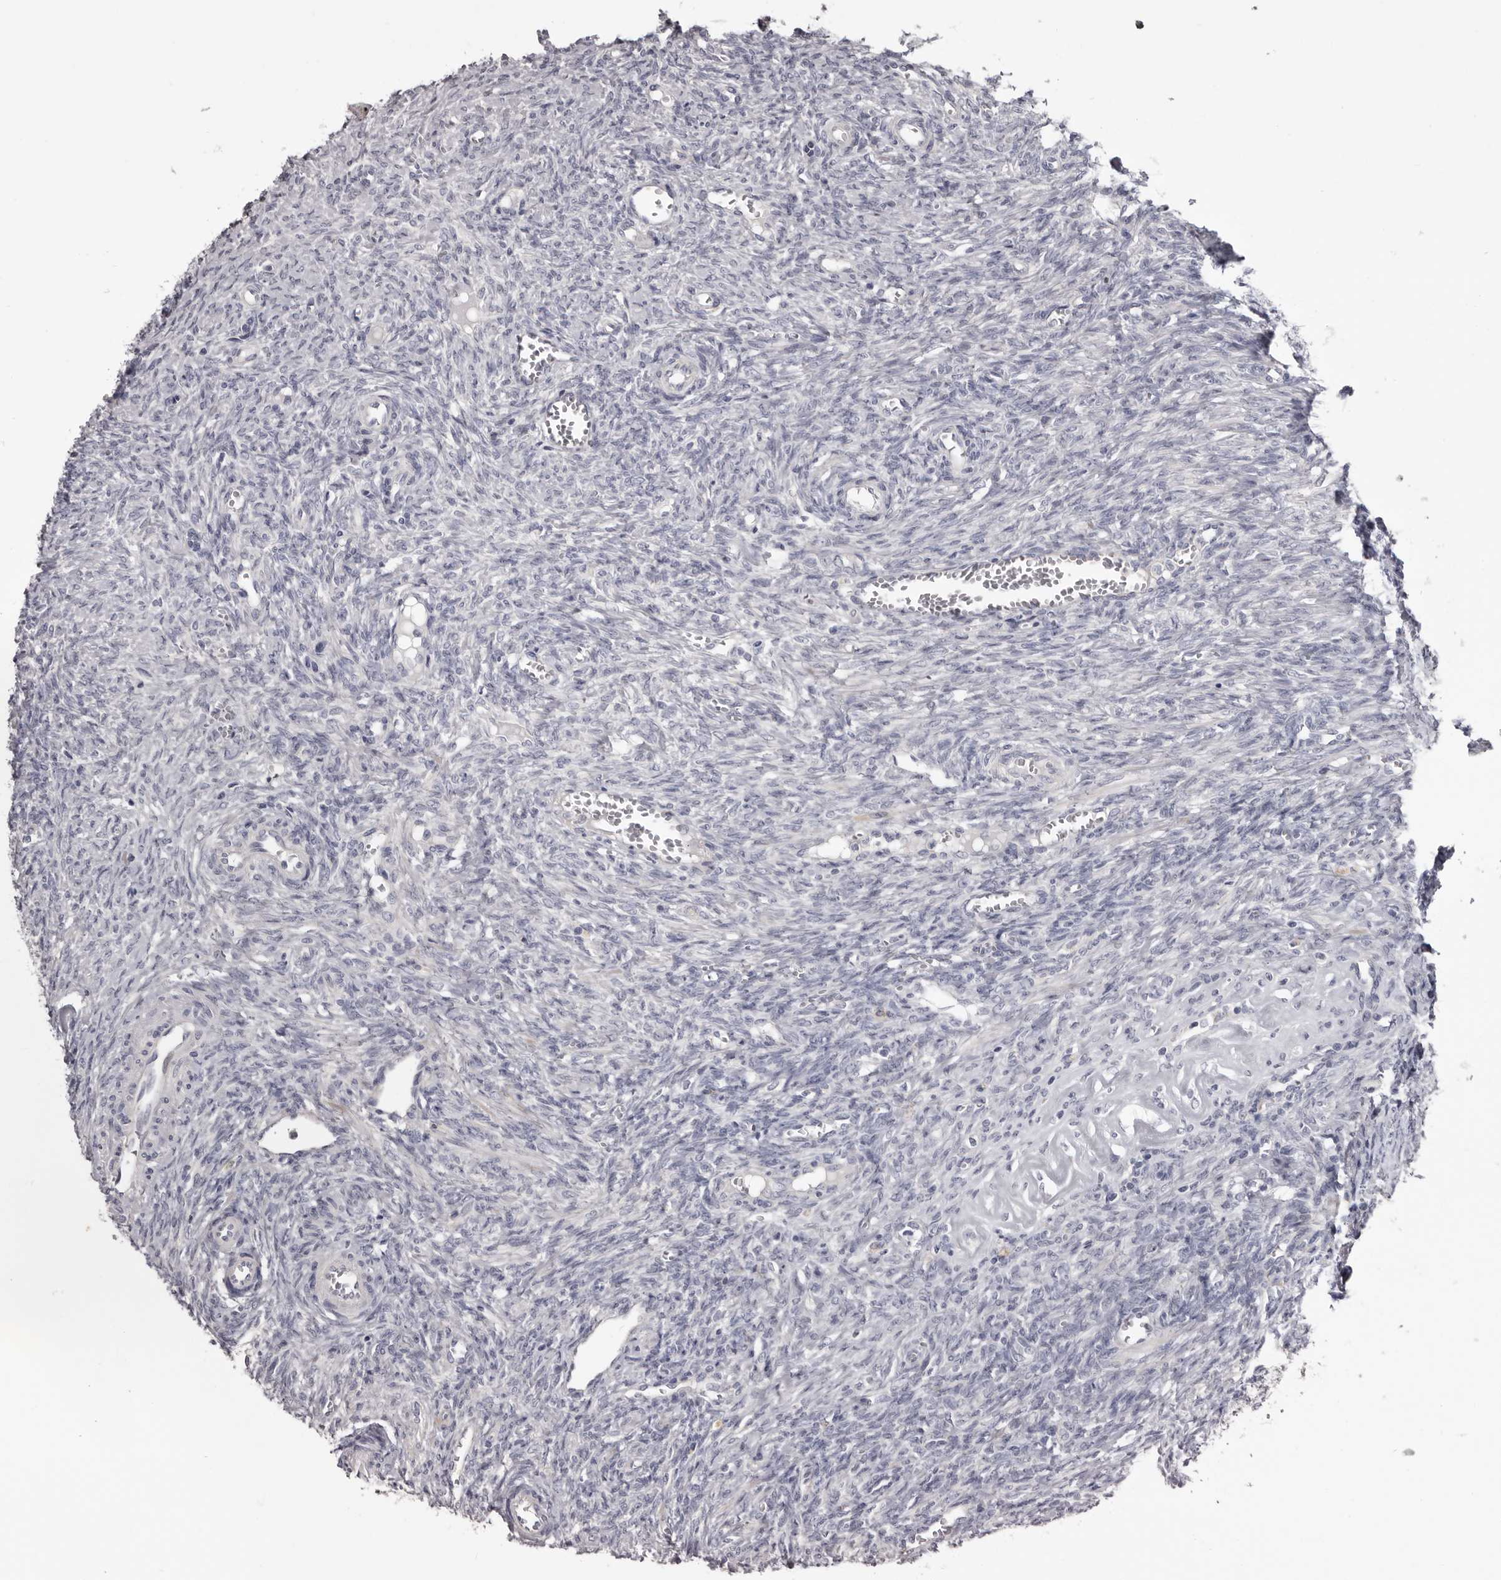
{"staining": {"intensity": "negative", "quantity": "none", "location": "none"}, "tissue": "ovary", "cell_type": "Follicle cells", "image_type": "normal", "snomed": [{"axis": "morphology", "description": "Normal tissue, NOS"}, {"axis": "topography", "description": "Ovary"}], "caption": "IHC micrograph of normal ovary: ovary stained with DAB (3,3'-diaminobenzidine) exhibits no significant protein staining in follicle cells. The staining is performed using DAB (3,3'-diaminobenzidine) brown chromogen with nuclei counter-stained in using hematoxylin.", "gene": "LPAR6", "patient": {"sex": "female", "age": 41}}